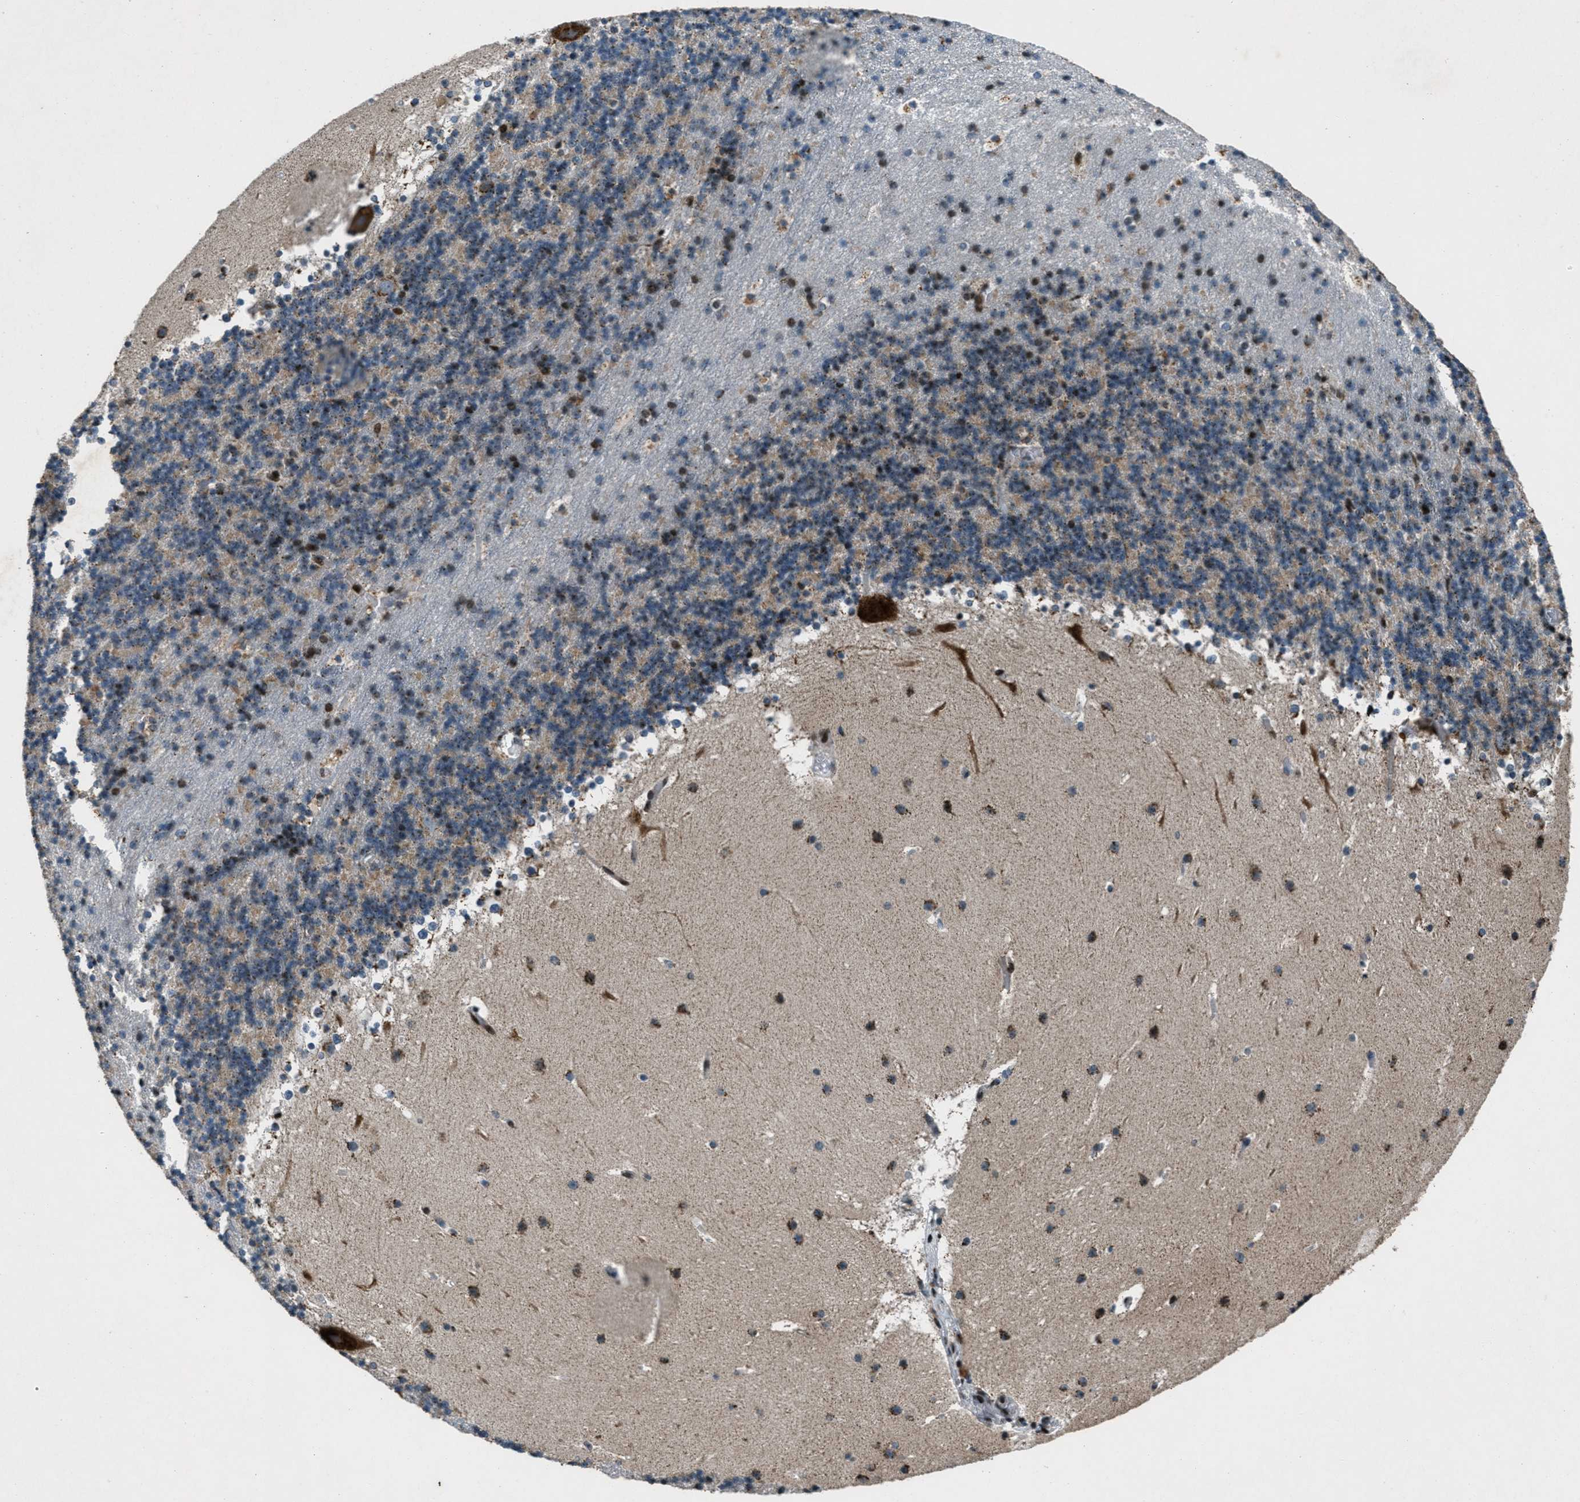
{"staining": {"intensity": "moderate", "quantity": "25%-75%", "location": "cytoplasmic/membranous,nuclear"}, "tissue": "cerebellum", "cell_type": "Cells in granular layer", "image_type": "normal", "snomed": [{"axis": "morphology", "description": "Normal tissue, NOS"}, {"axis": "topography", "description": "Cerebellum"}], "caption": "A micrograph of cerebellum stained for a protein shows moderate cytoplasmic/membranous,nuclear brown staining in cells in granular layer. Using DAB (3,3'-diaminobenzidine) (brown) and hematoxylin (blue) stains, captured at high magnification using brightfield microscopy.", "gene": "GPC6", "patient": {"sex": "male", "age": 45}}